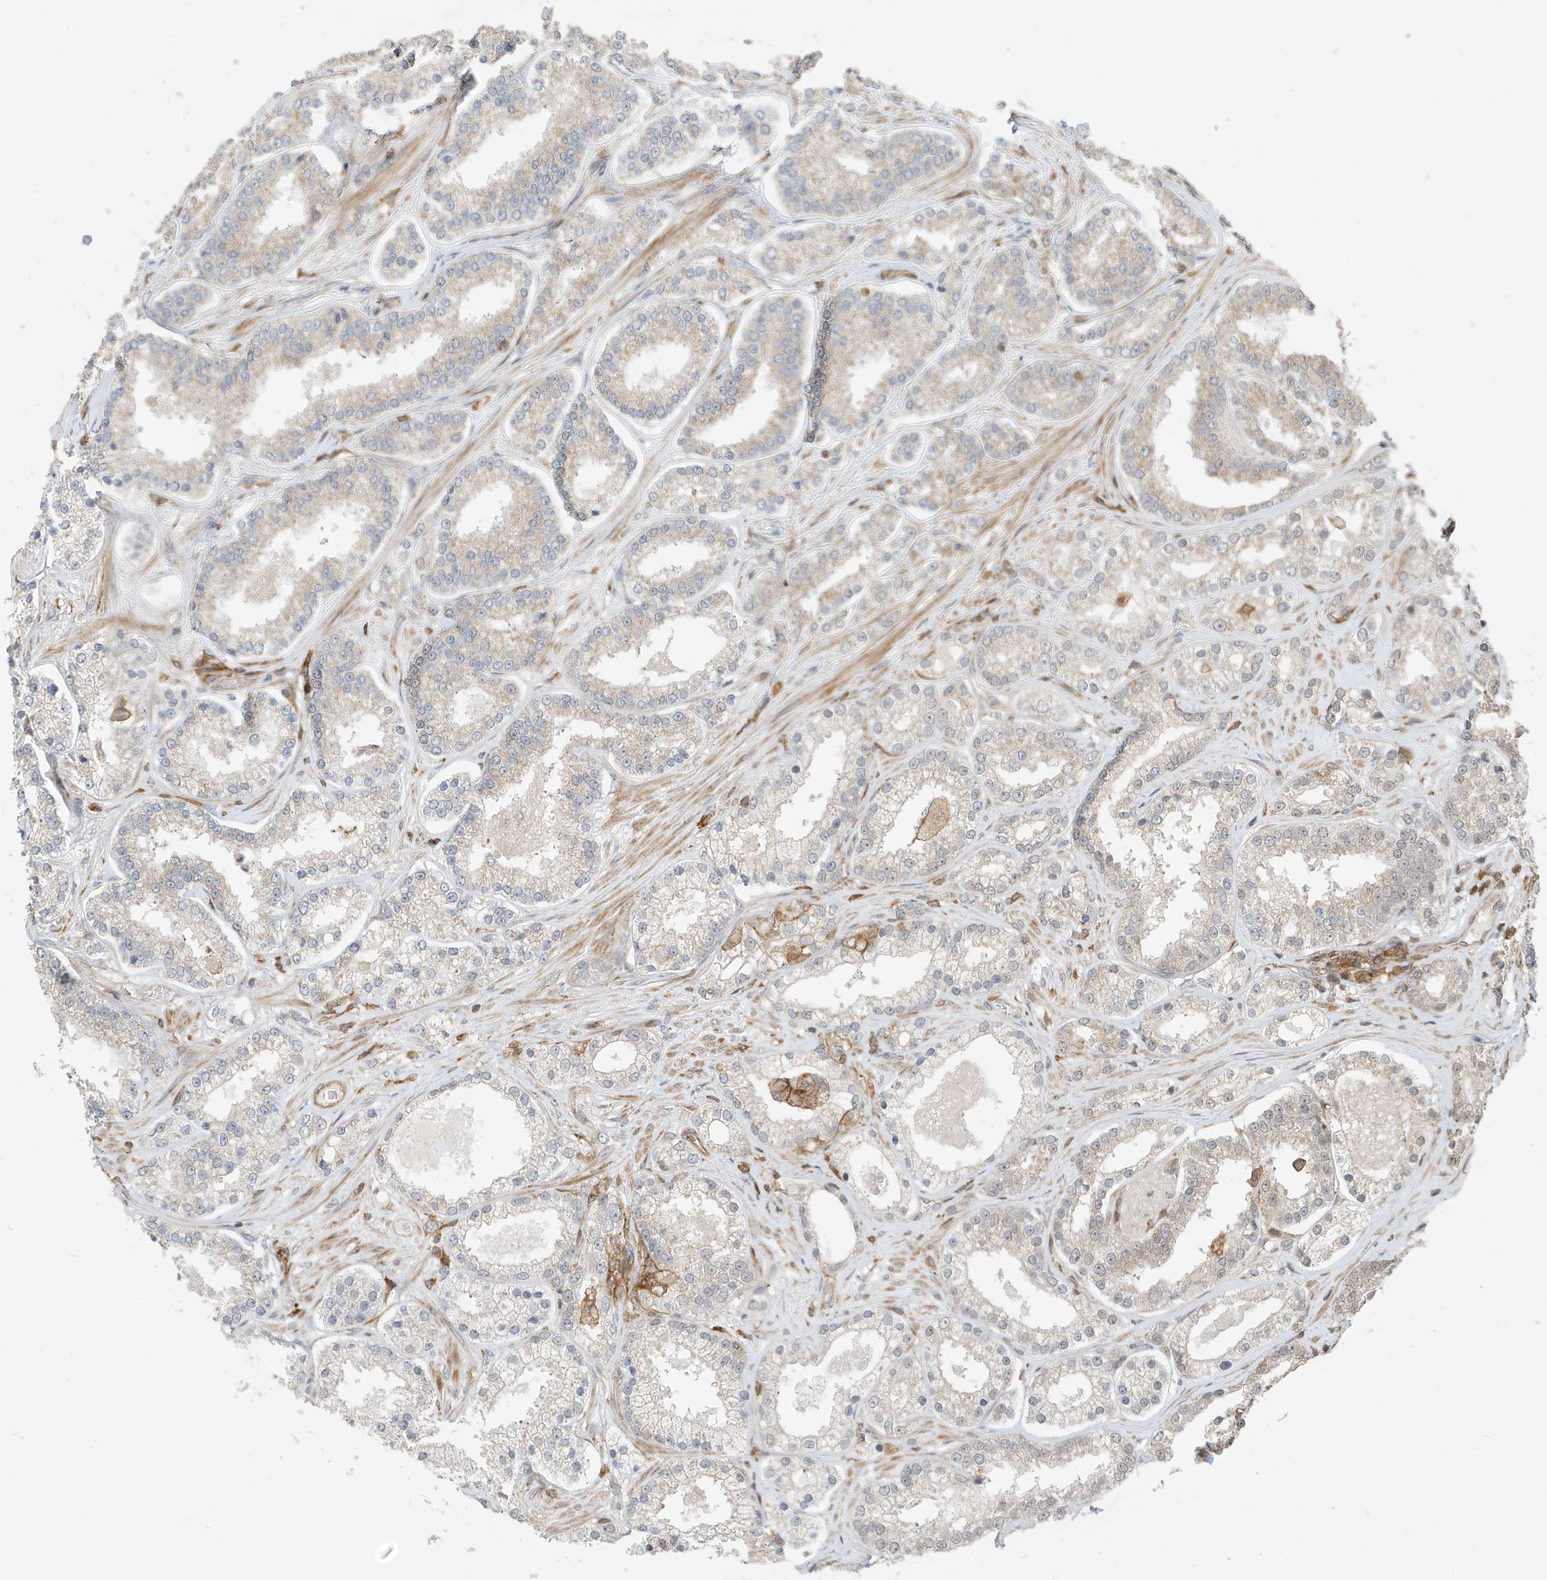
{"staining": {"intensity": "negative", "quantity": "none", "location": "none"}, "tissue": "prostate cancer", "cell_type": "Tumor cells", "image_type": "cancer", "snomed": [{"axis": "morphology", "description": "Normal tissue, NOS"}, {"axis": "morphology", "description": "Adenocarcinoma, High grade"}, {"axis": "topography", "description": "Prostate"}], "caption": "The photomicrograph reveals no staining of tumor cells in high-grade adenocarcinoma (prostate).", "gene": "TATDN3", "patient": {"sex": "male", "age": 83}}